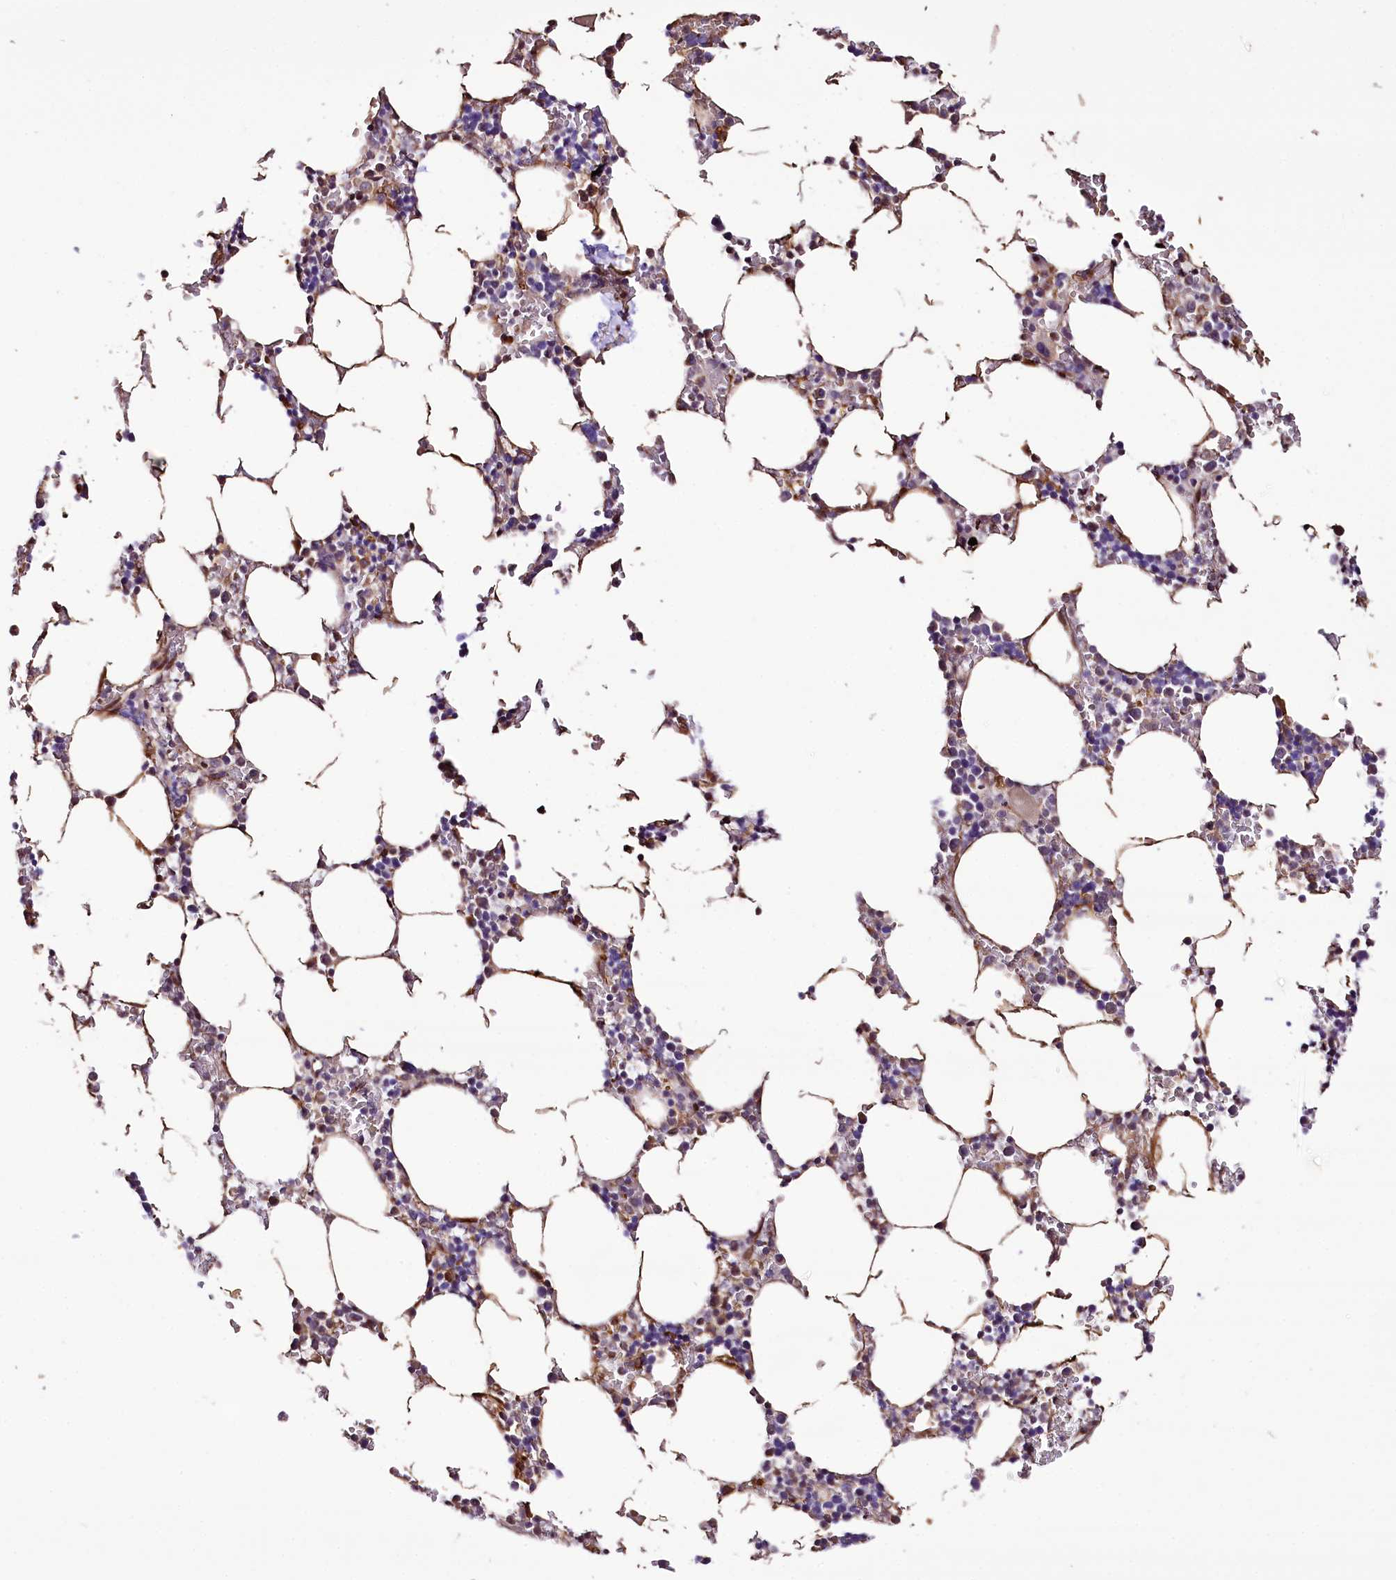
{"staining": {"intensity": "moderate", "quantity": "<25%", "location": "cytoplasmic/membranous"}, "tissue": "bone marrow", "cell_type": "Hematopoietic cells", "image_type": "normal", "snomed": [{"axis": "morphology", "description": "Normal tissue, NOS"}, {"axis": "topography", "description": "Bone marrow"}], "caption": "Bone marrow was stained to show a protein in brown. There is low levels of moderate cytoplasmic/membranous positivity in about <25% of hematopoietic cells. (IHC, brightfield microscopy, high magnification).", "gene": "CUTC", "patient": {"sex": "male", "age": 70}}